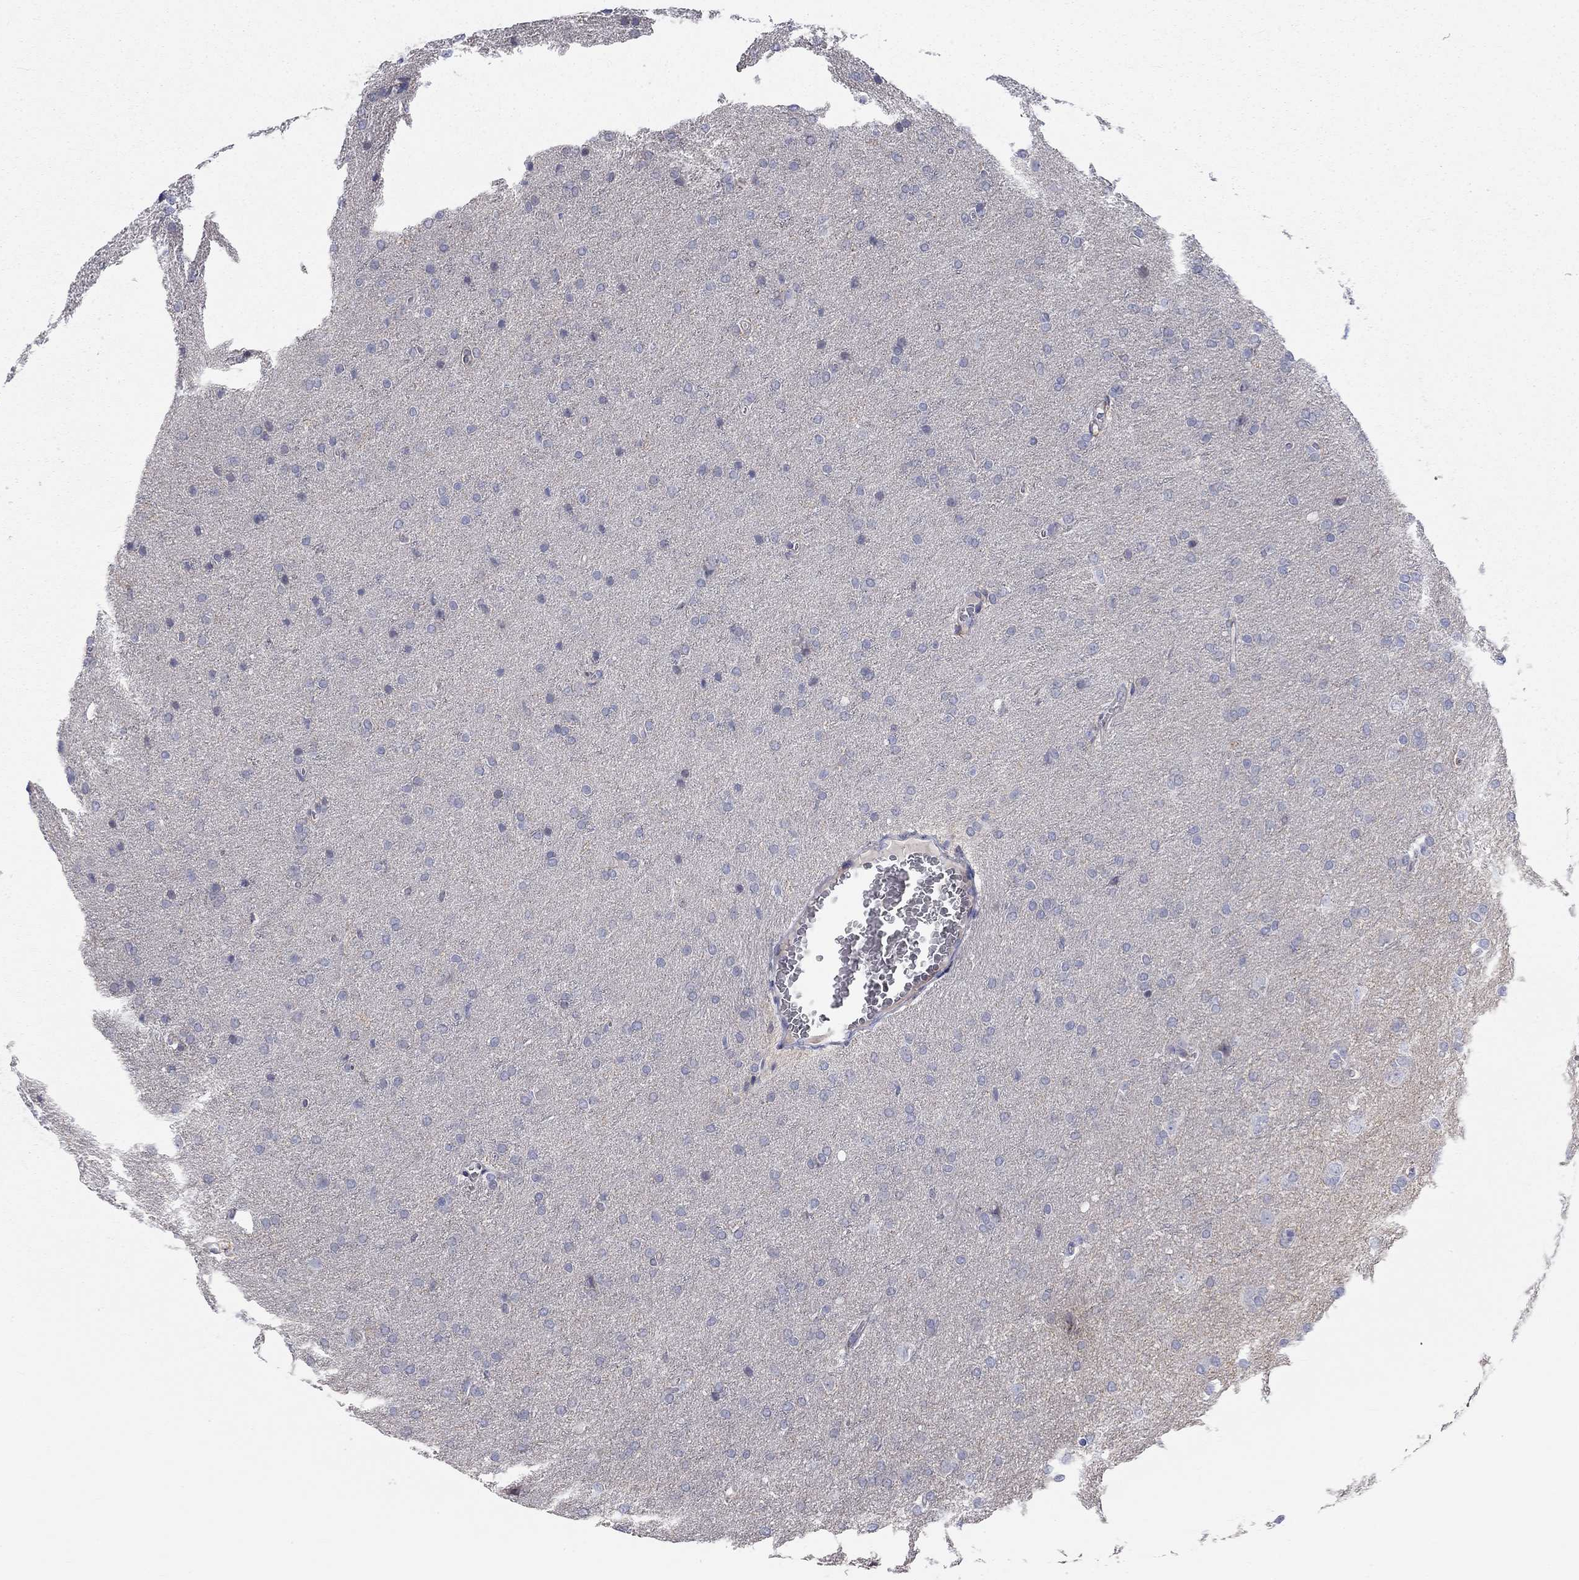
{"staining": {"intensity": "negative", "quantity": "none", "location": "none"}, "tissue": "glioma", "cell_type": "Tumor cells", "image_type": "cancer", "snomed": [{"axis": "morphology", "description": "Glioma, malignant, Low grade"}, {"axis": "topography", "description": "Brain"}], "caption": "Immunohistochemistry image of neoplastic tissue: glioma stained with DAB (3,3'-diaminobenzidine) reveals no significant protein expression in tumor cells.", "gene": "PCDHGA10", "patient": {"sex": "female", "age": 32}}